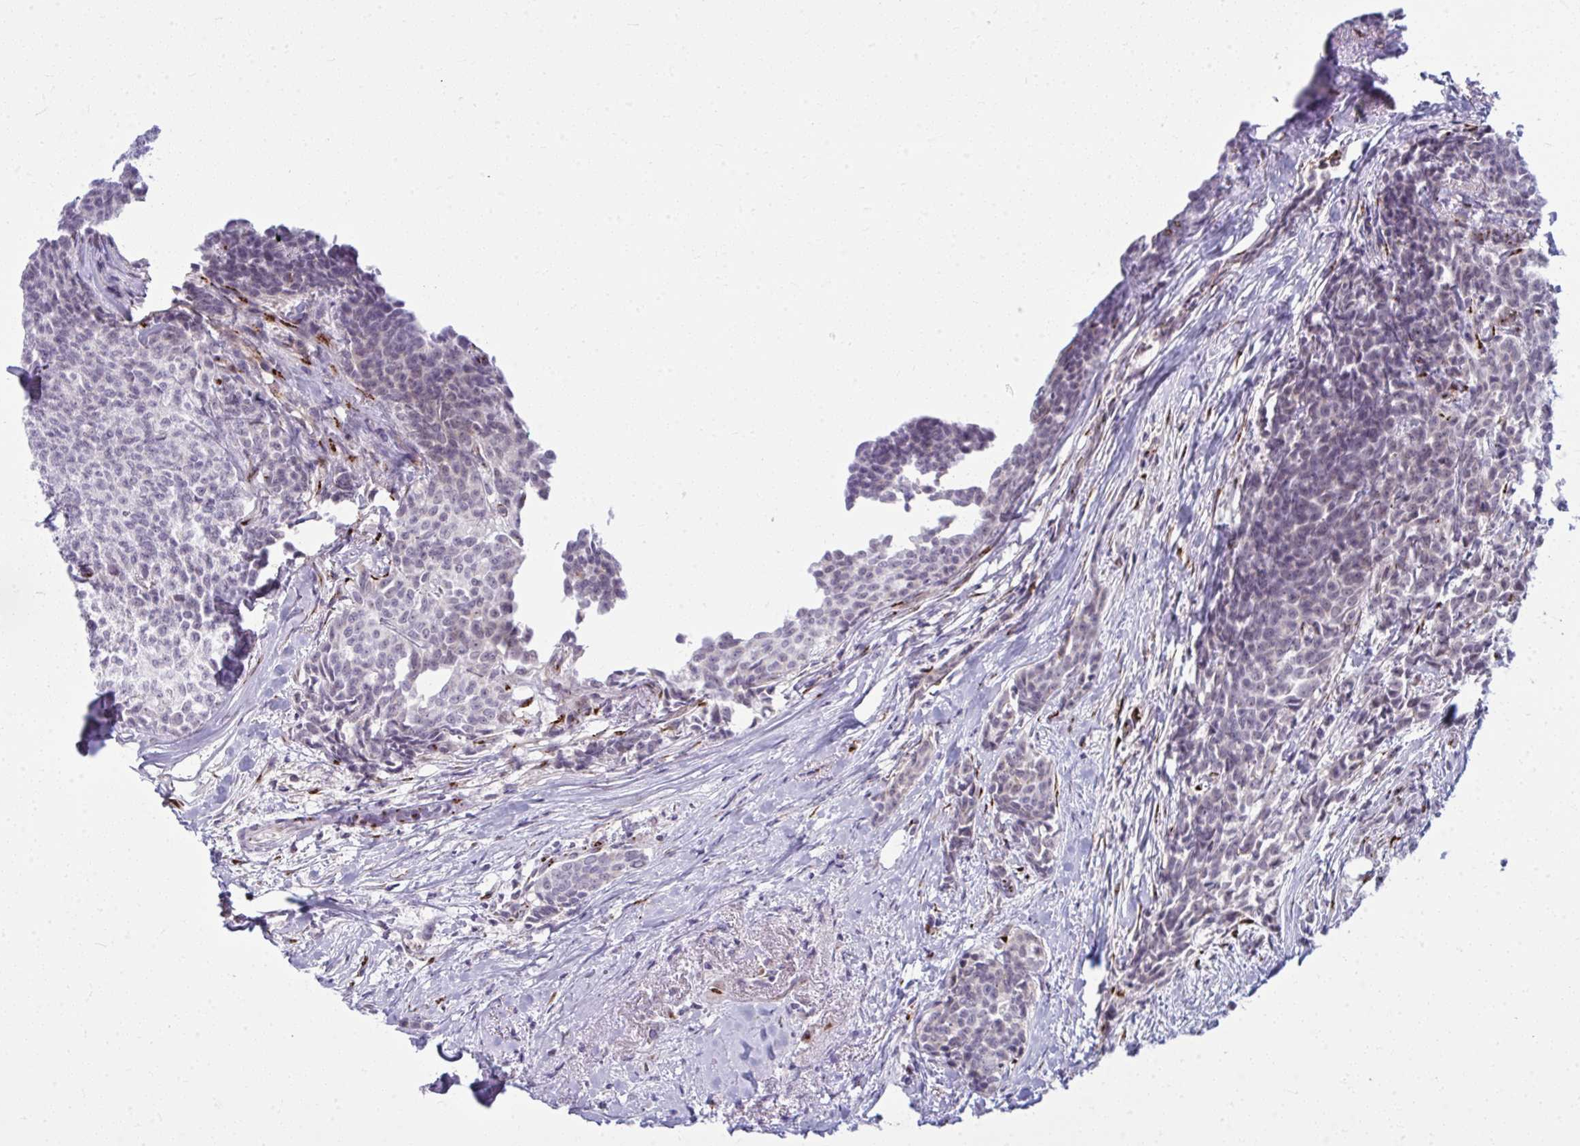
{"staining": {"intensity": "negative", "quantity": "none", "location": "none"}, "tissue": "breast cancer", "cell_type": "Tumor cells", "image_type": "cancer", "snomed": [{"axis": "morphology", "description": "Duct carcinoma"}, {"axis": "topography", "description": "Breast"}], "caption": "This is an immunohistochemistry image of breast cancer. There is no staining in tumor cells.", "gene": "DTX4", "patient": {"sex": "female", "age": 91}}